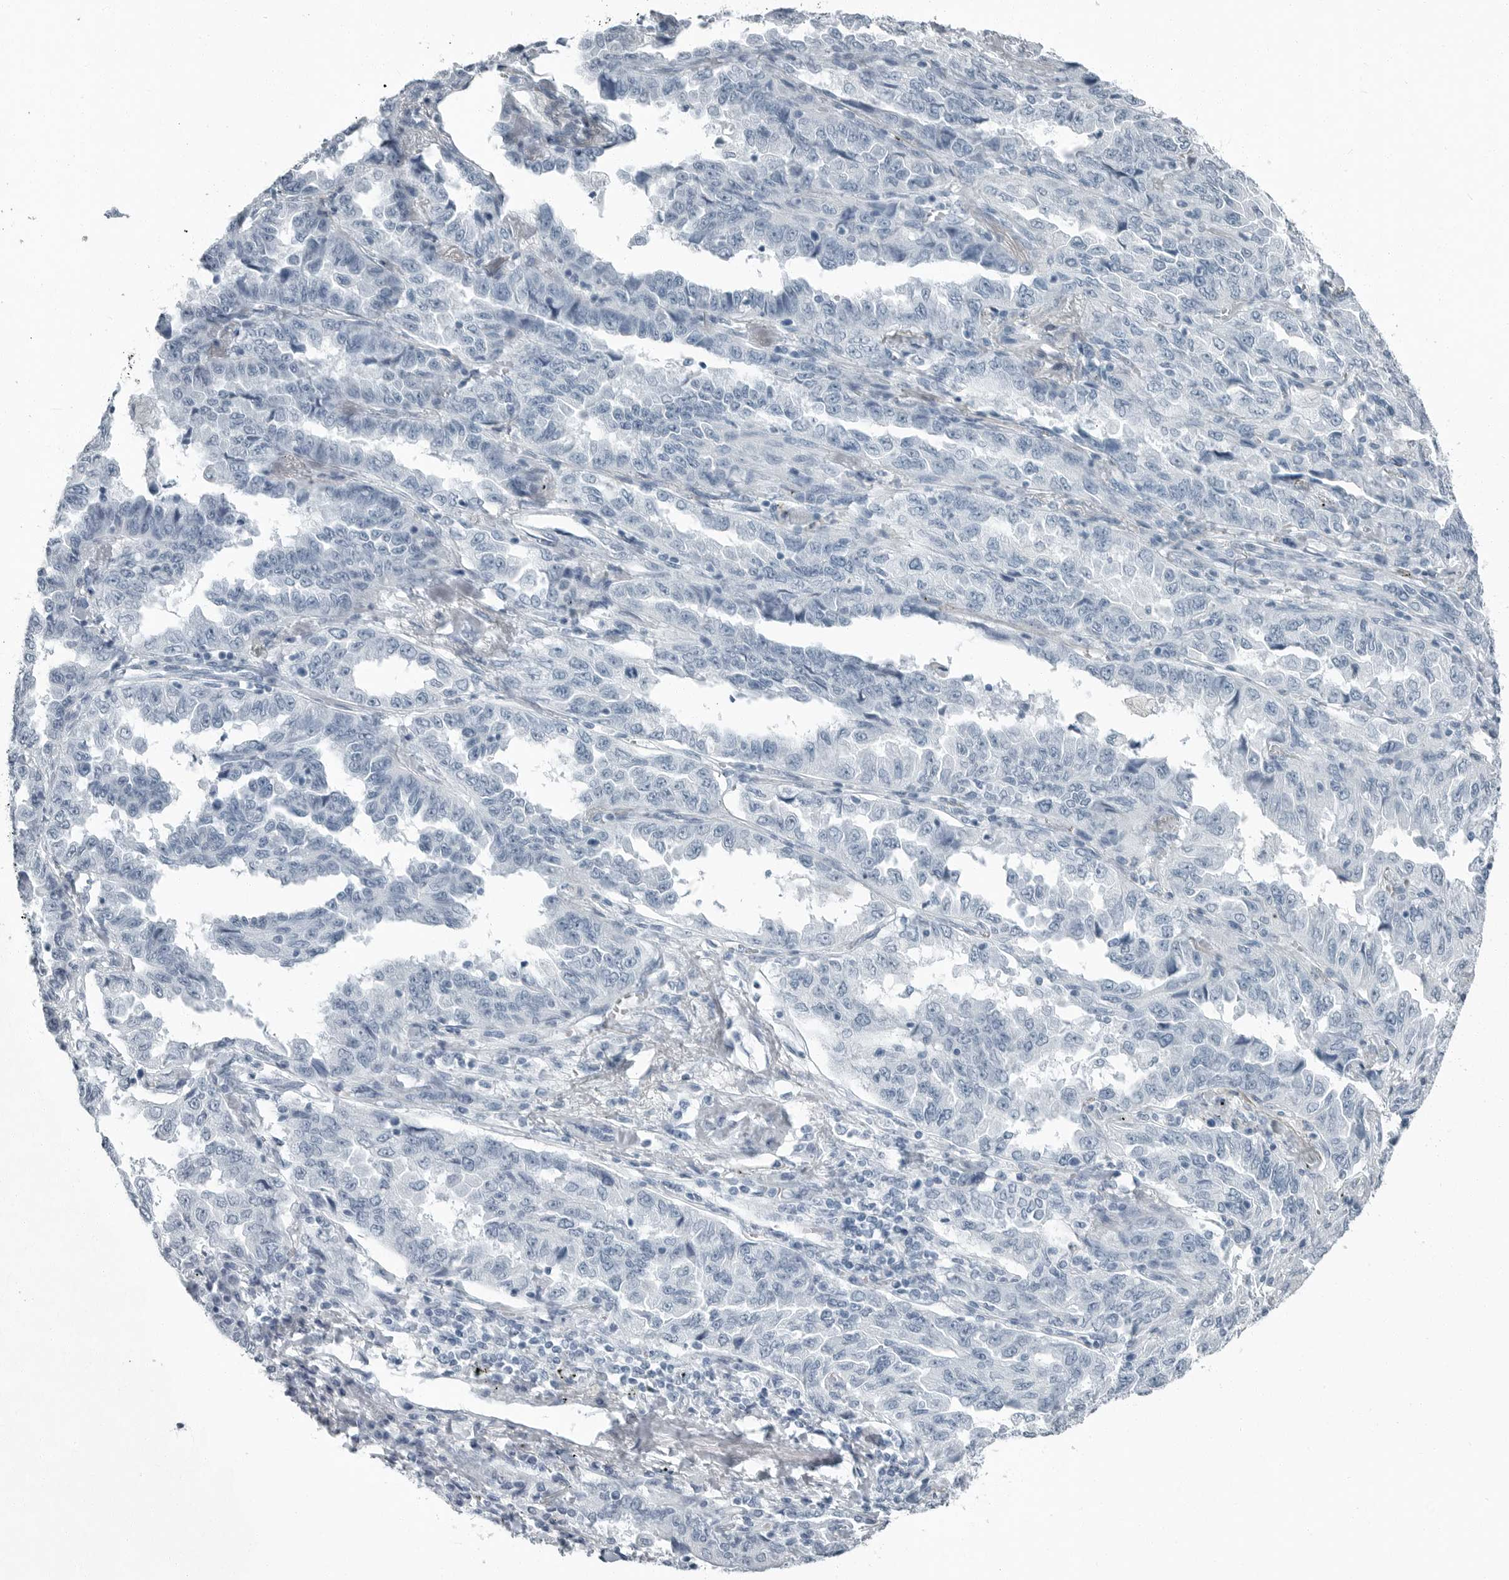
{"staining": {"intensity": "negative", "quantity": "none", "location": "none"}, "tissue": "lung cancer", "cell_type": "Tumor cells", "image_type": "cancer", "snomed": [{"axis": "morphology", "description": "Adenocarcinoma, NOS"}, {"axis": "topography", "description": "Lung"}], "caption": "IHC histopathology image of human lung cancer stained for a protein (brown), which demonstrates no expression in tumor cells.", "gene": "FABP6", "patient": {"sex": "female", "age": 51}}